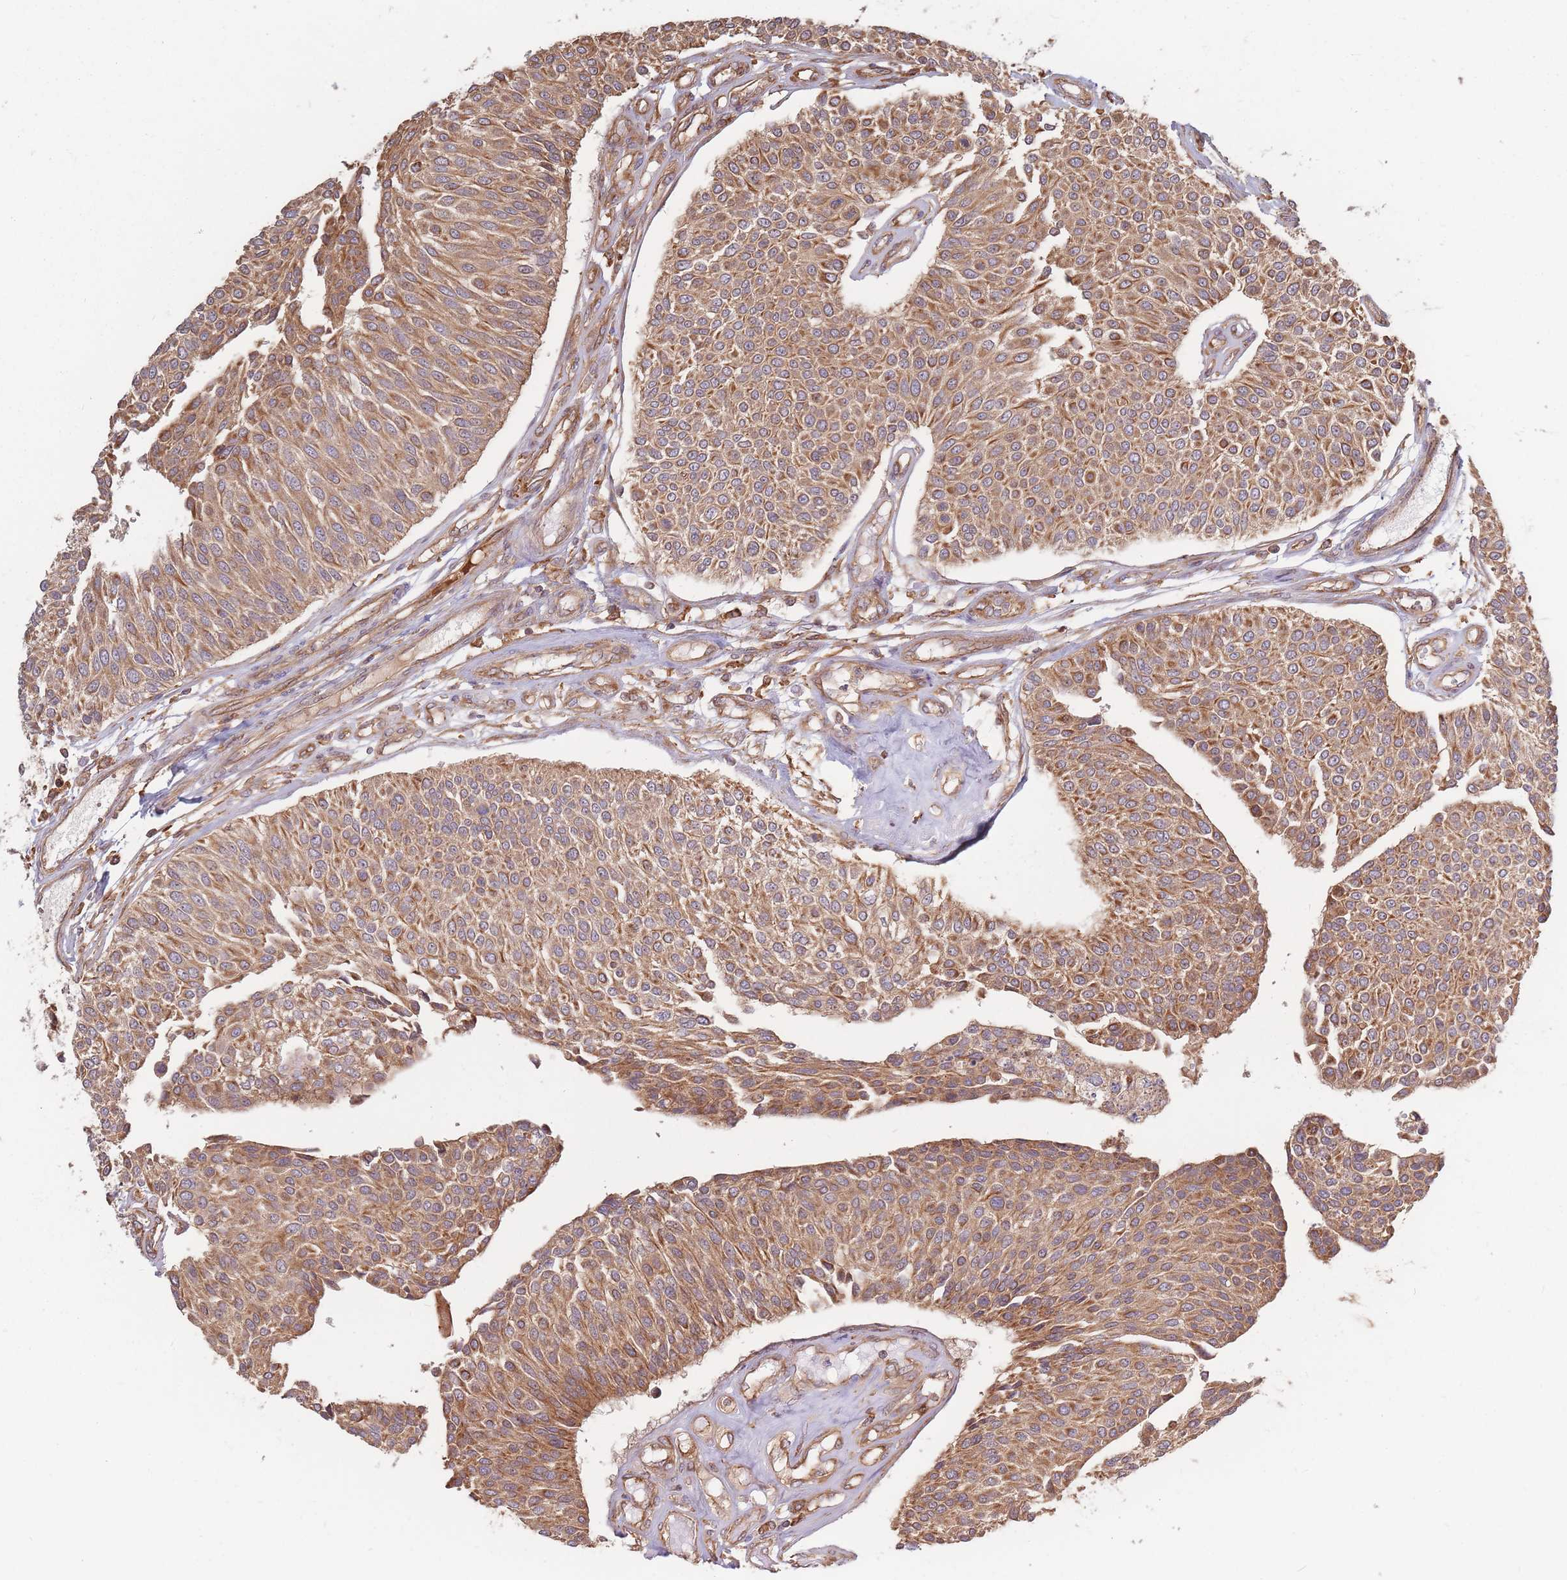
{"staining": {"intensity": "moderate", "quantity": ">75%", "location": "cytoplasmic/membranous"}, "tissue": "urothelial cancer", "cell_type": "Tumor cells", "image_type": "cancer", "snomed": [{"axis": "morphology", "description": "Urothelial carcinoma, NOS"}, {"axis": "topography", "description": "Urinary bladder"}], "caption": "Human transitional cell carcinoma stained with a brown dye reveals moderate cytoplasmic/membranous positive staining in approximately >75% of tumor cells.", "gene": "RASSF2", "patient": {"sex": "male", "age": 55}}